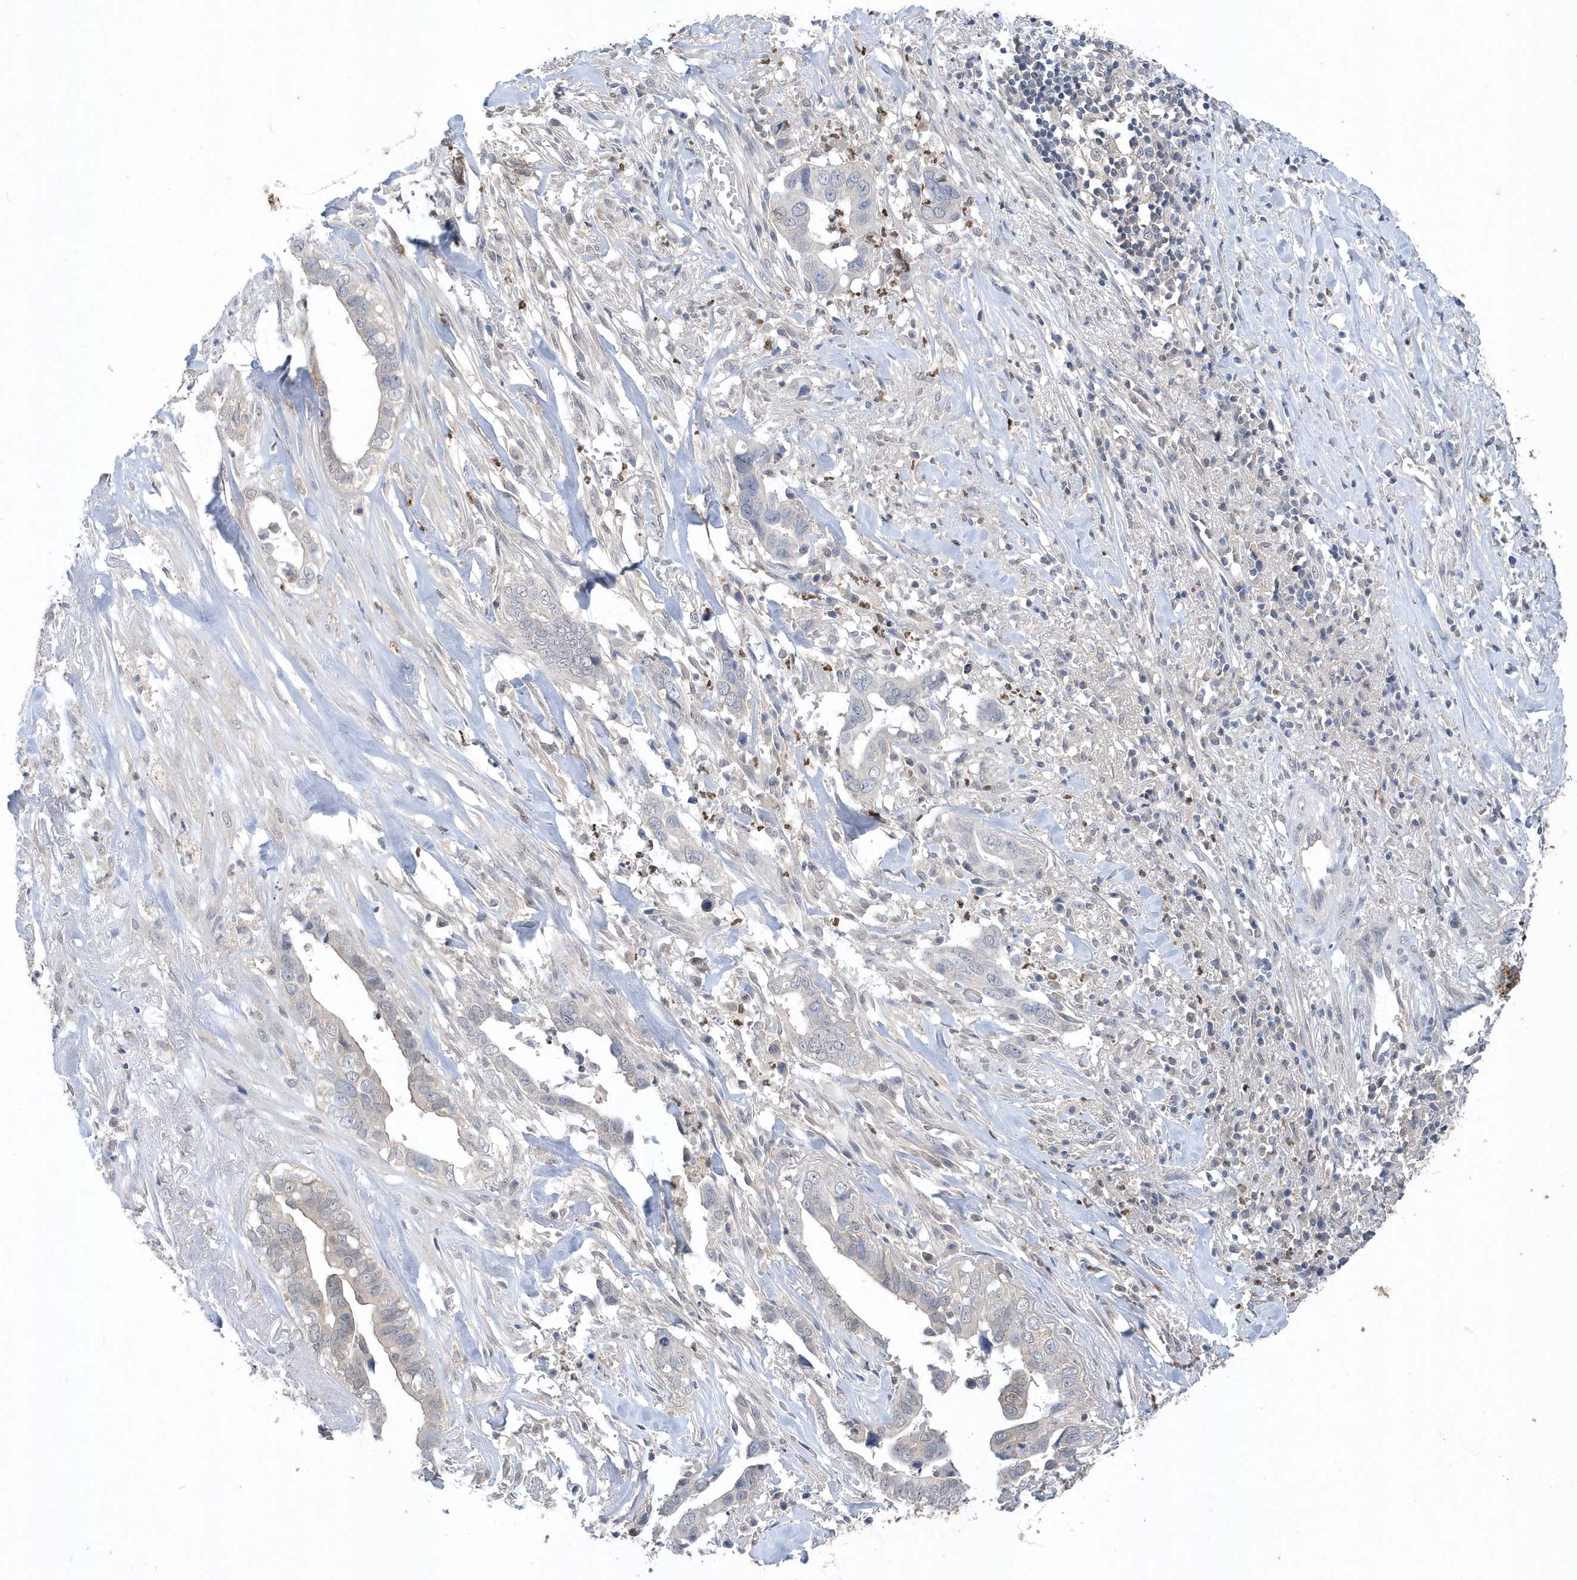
{"staining": {"intensity": "negative", "quantity": "none", "location": "none"}, "tissue": "liver cancer", "cell_type": "Tumor cells", "image_type": "cancer", "snomed": [{"axis": "morphology", "description": "Cholangiocarcinoma"}, {"axis": "topography", "description": "Liver"}], "caption": "High power microscopy micrograph of an immunohistochemistry image of cholangiocarcinoma (liver), revealing no significant staining in tumor cells.", "gene": "AKR7A2", "patient": {"sex": "female", "age": 79}}